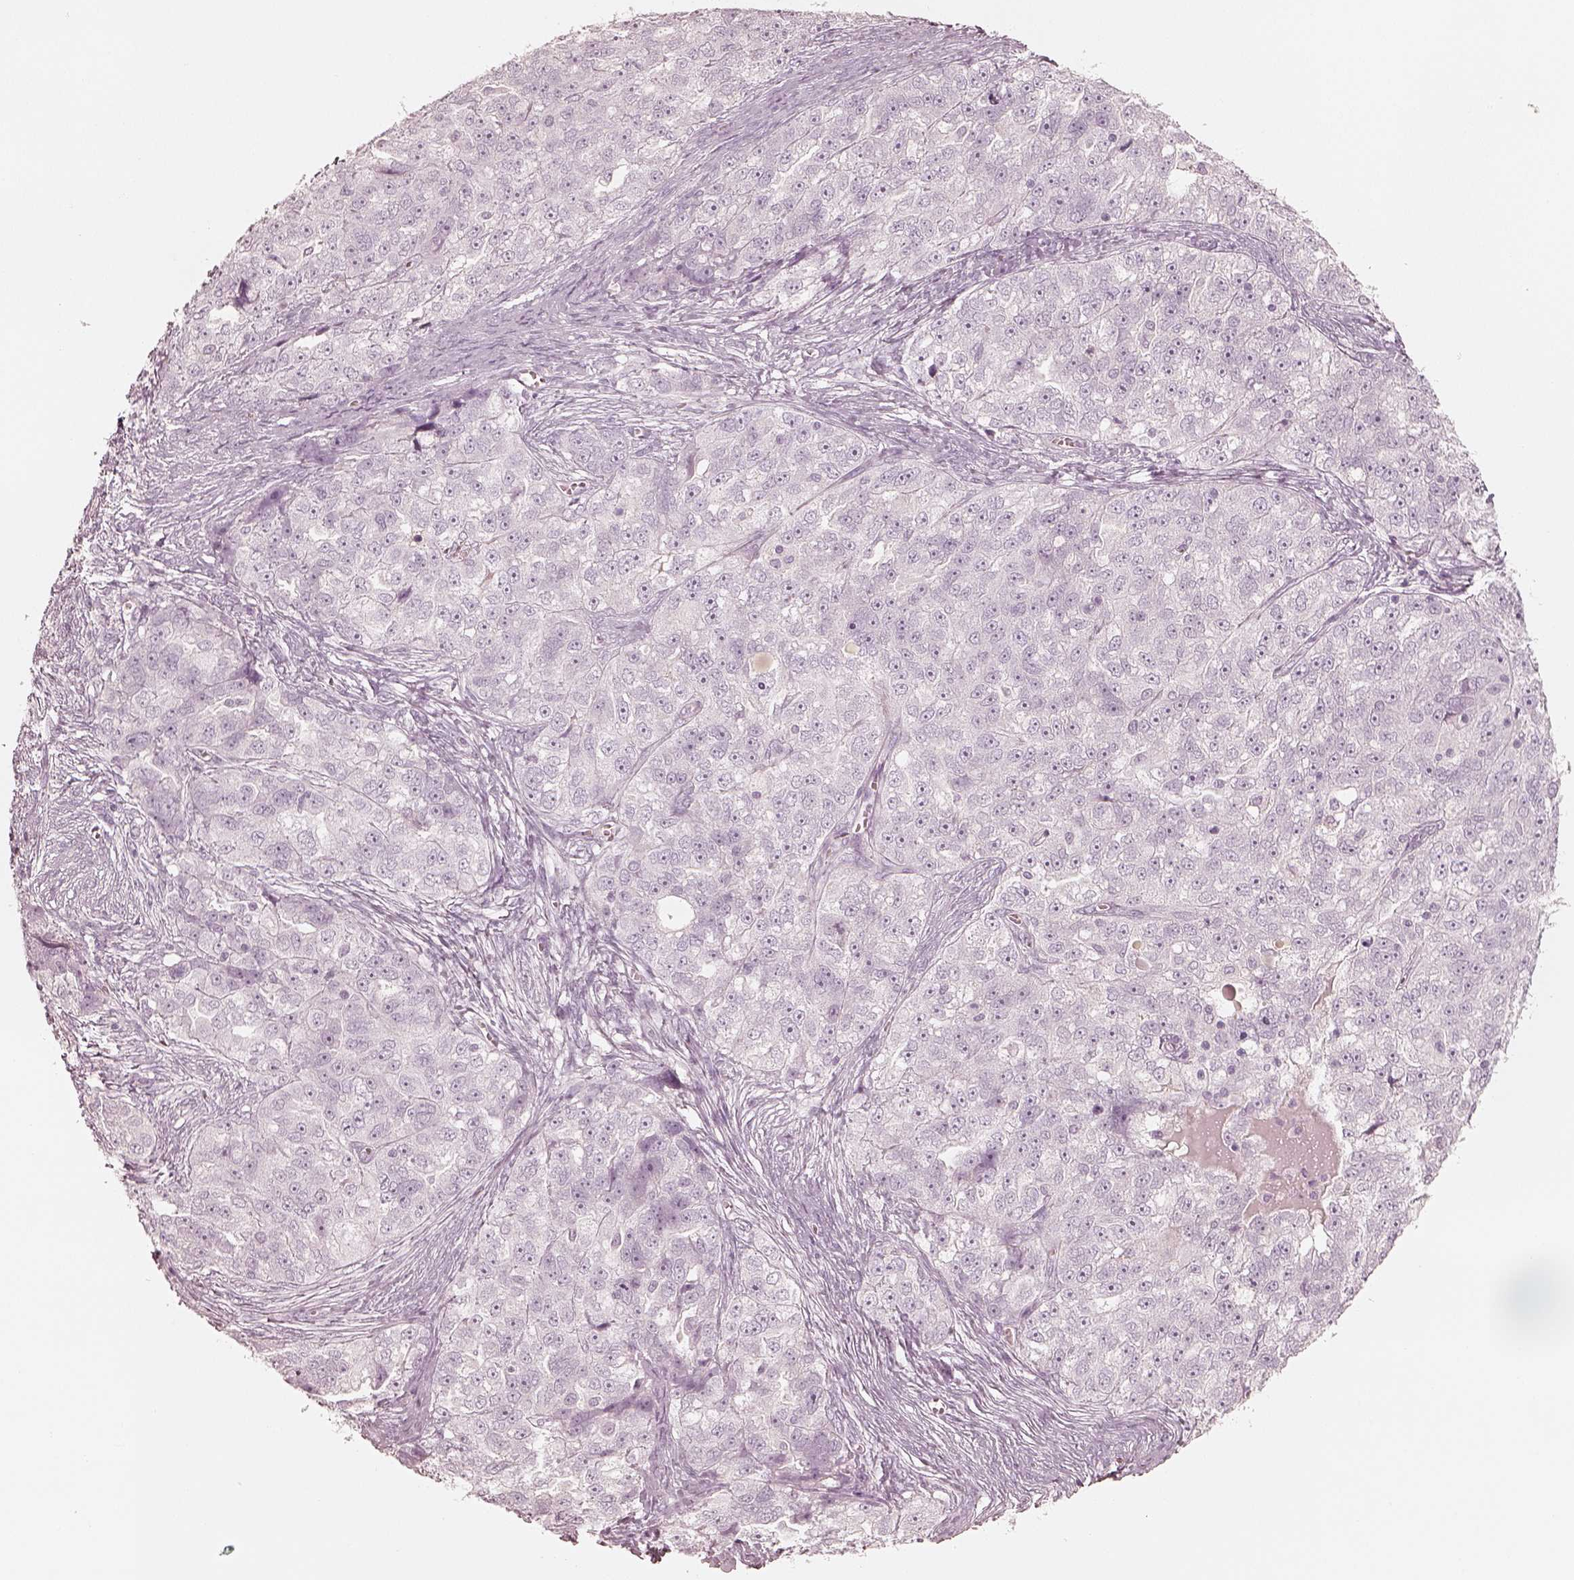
{"staining": {"intensity": "negative", "quantity": "none", "location": "none"}, "tissue": "ovarian cancer", "cell_type": "Tumor cells", "image_type": "cancer", "snomed": [{"axis": "morphology", "description": "Cystadenocarcinoma, serous, NOS"}, {"axis": "topography", "description": "Ovary"}], "caption": "Protein analysis of ovarian serous cystadenocarcinoma exhibits no significant expression in tumor cells.", "gene": "KRT82", "patient": {"sex": "female", "age": 51}}